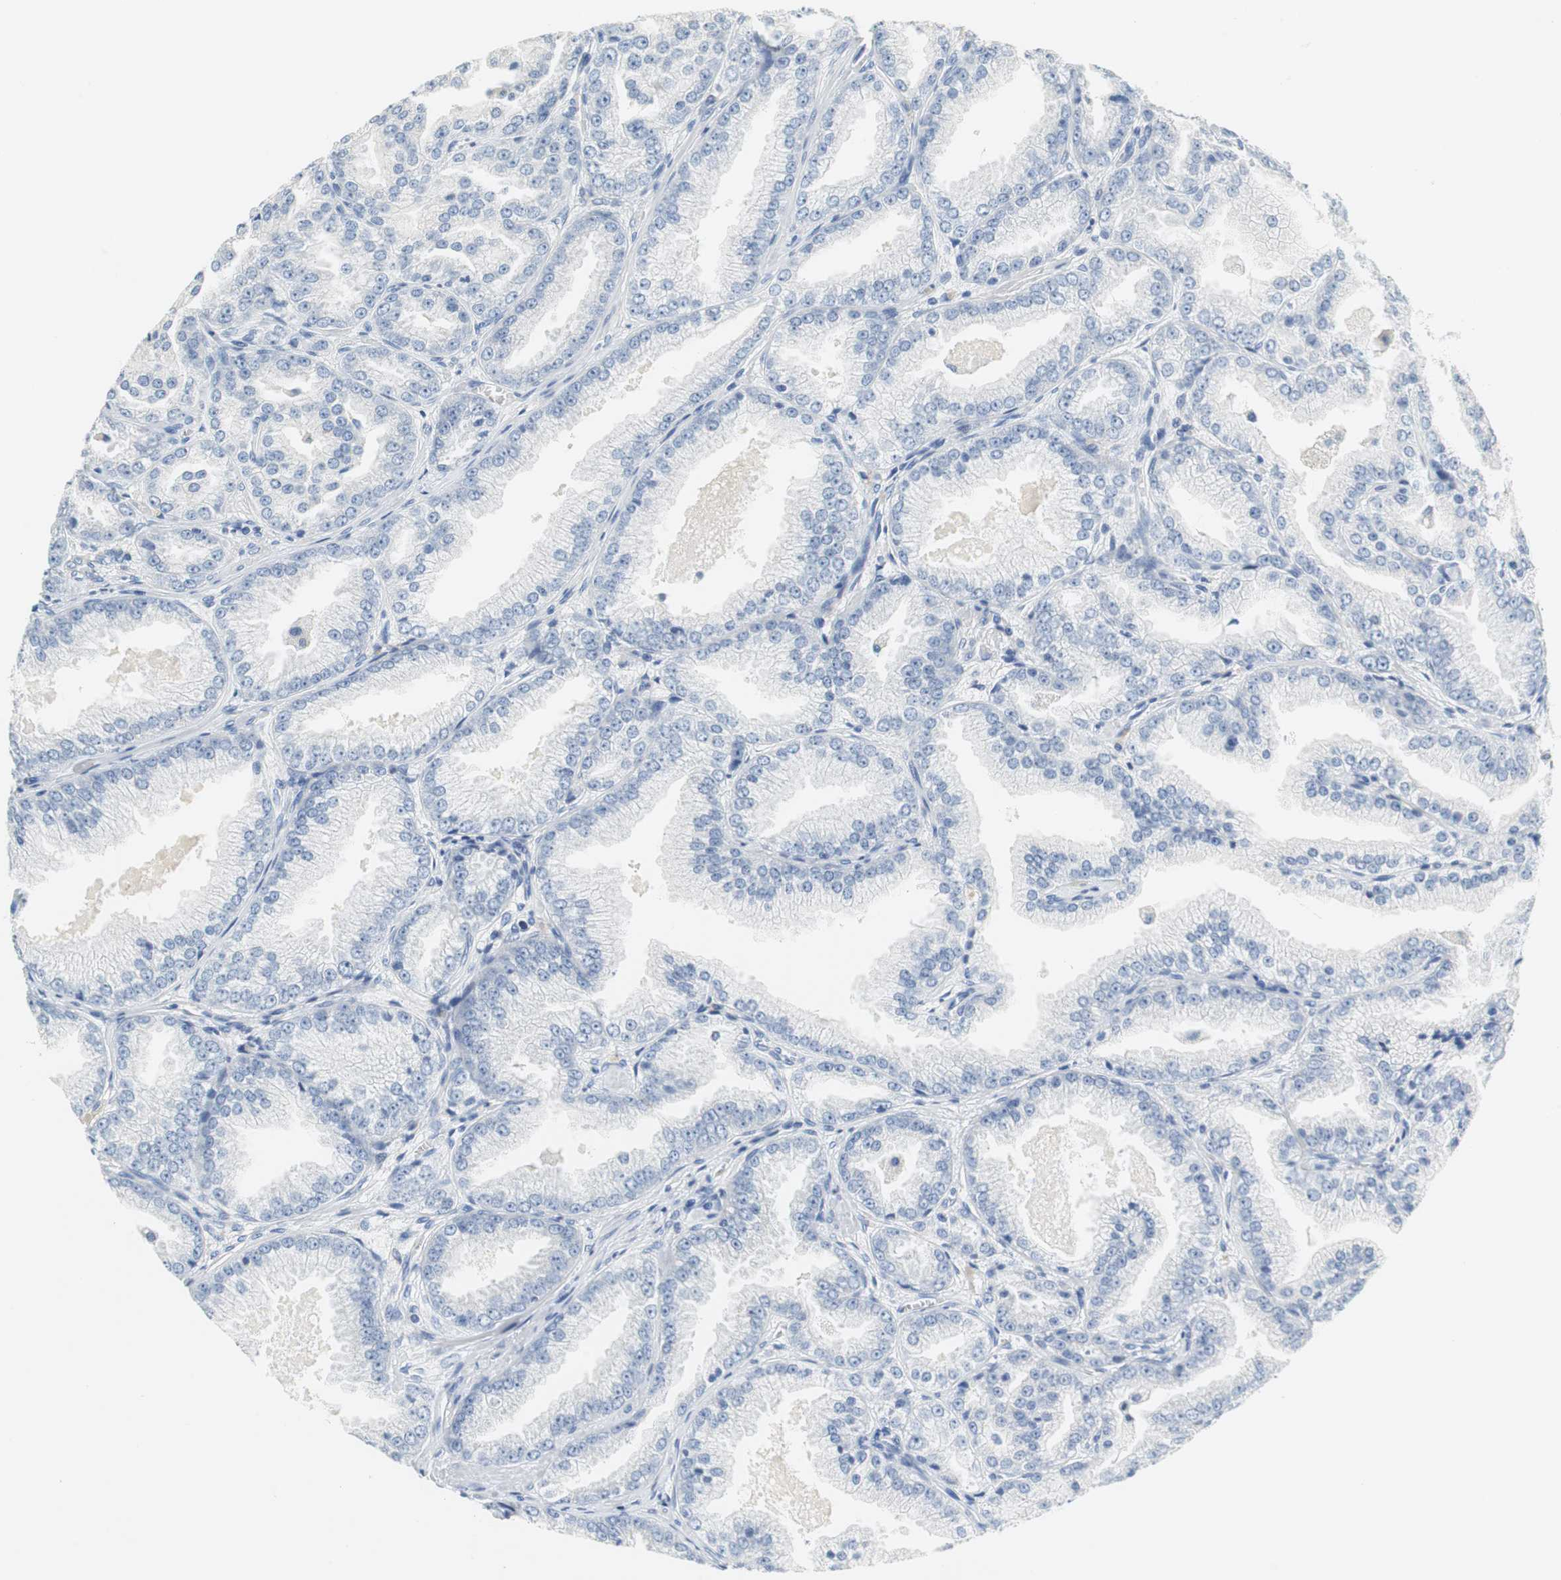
{"staining": {"intensity": "negative", "quantity": "none", "location": "none"}, "tissue": "prostate cancer", "cell_type": "Tumor cells", "image_type": "cancer", "snomed": [{"axis": "morphology", "description": "Adenocarcinoma, High grade"}, {"axis": "topography", "description": "Prostate"}], "caption": "Photomicrograph shows no protein staining in tumor cells of adenocarcinoma (high-grade) (prostate) tissue. (Stains: DAB immunohistochemistry with hematoxylin counter stain, Microscopy: brightfield microscopy at high magnification).", "gene": "GLCCI1", "patient": {"sex": "male", "age": 61}}